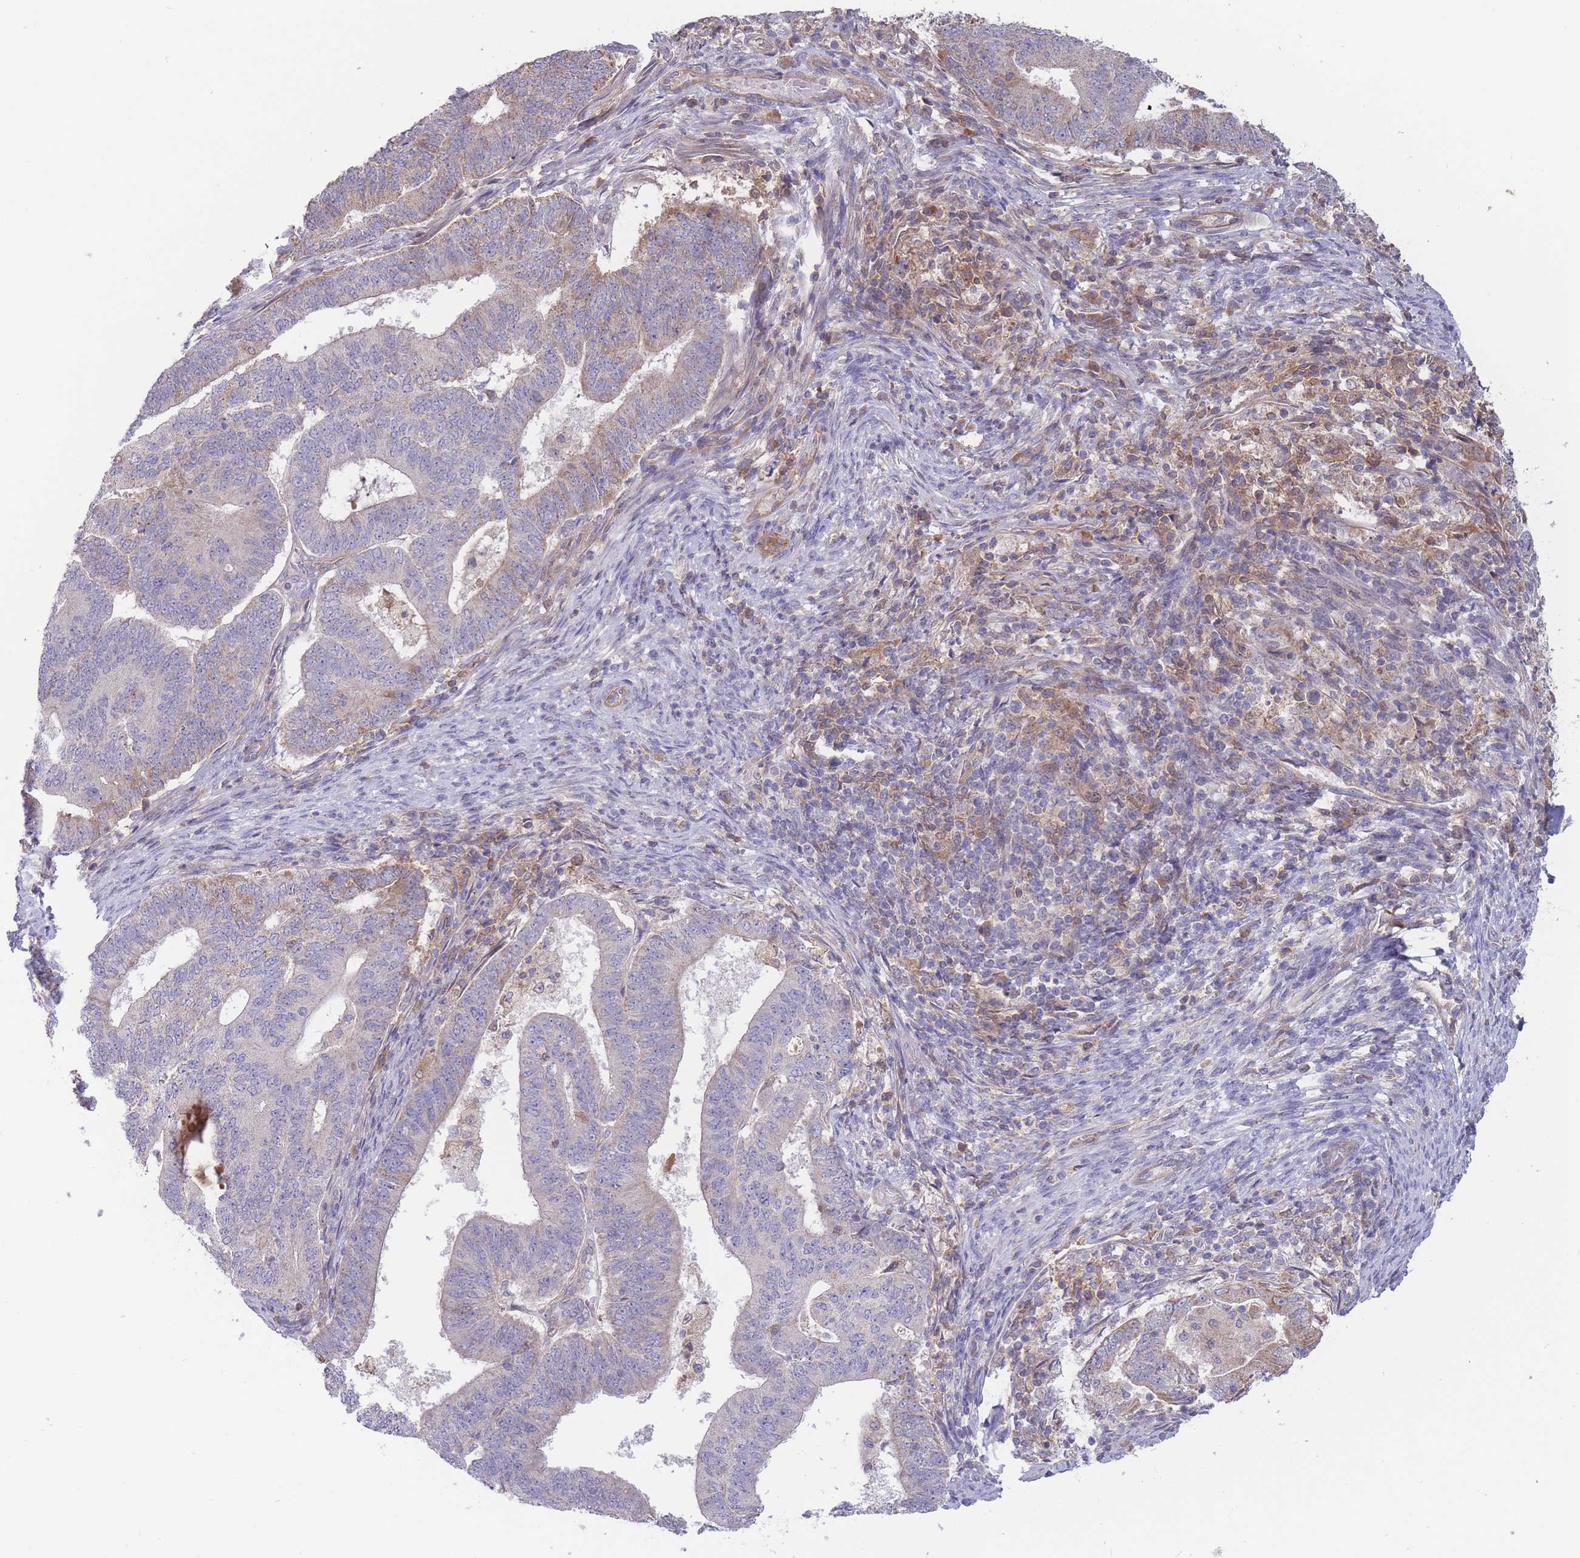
{"staining": {"intensity": "moderate", "quantity": "<25%", "location": "cytoplasmic/membranous"}, "tissue": "endometrial cancer", "cell_type": "Tumor cells", "image_type": "cancer", "snomed": [{"axis": "morphology", "description": "Adenocarcinoma, NOS"}, {"axis": "topography", "description": "Endometrium"}], "caption": "Immunohistochemical staining of endometrial cancer exhibits low levels of moderate cytoplasmic/membranous protein staining in approximately <25% of tumor cells. The staining is performed using DAB brown chromogen to label protein expression. The nuclei are counter-stained blue using hematoxylin.", "gene": "NDUFAF5", "patient": {"sex": "female", "age": 70}}